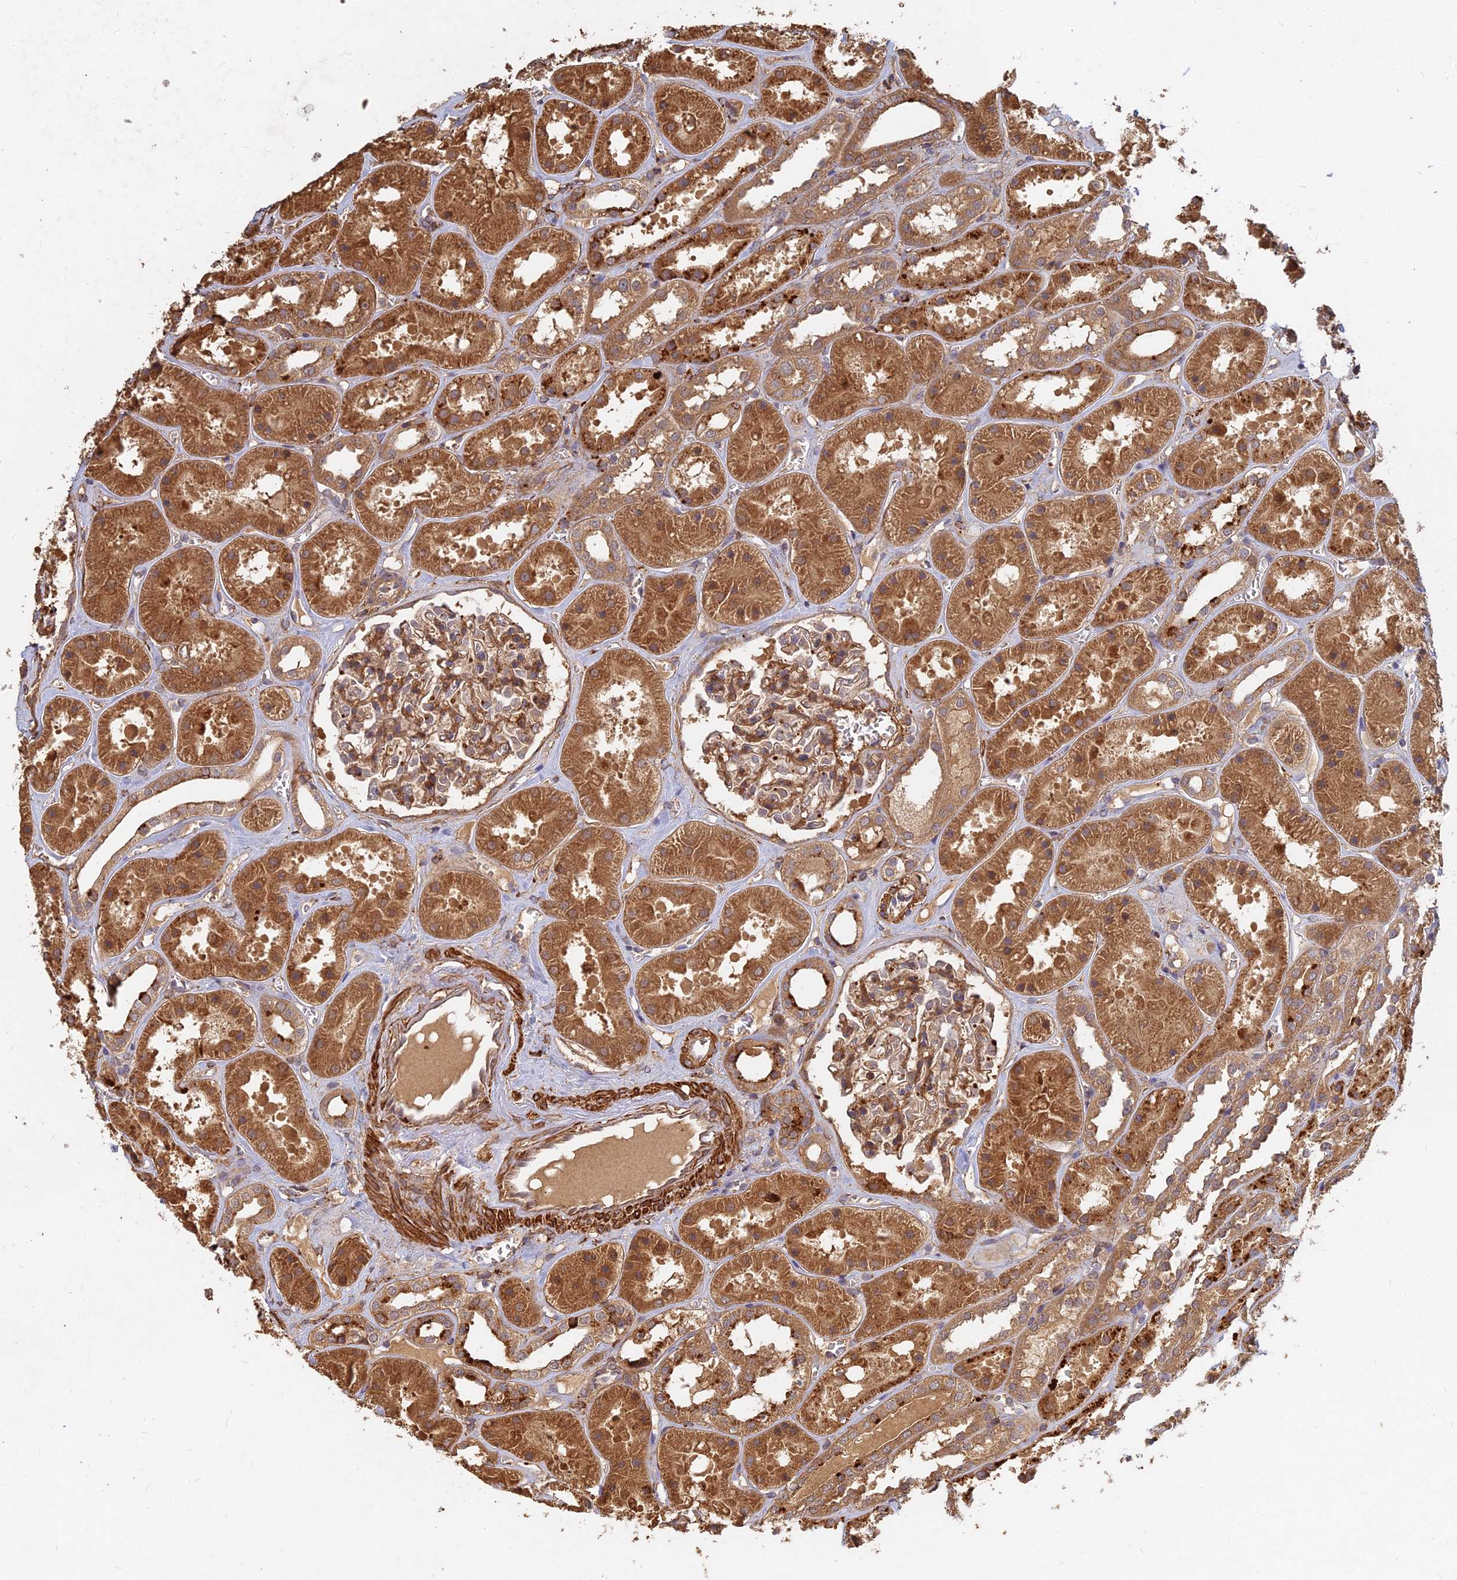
{"staining": {"intensity": "moderate", "quantity": "25%-75%", "location": "cytoplasmic/membranous"}, "tissue": "kidney", "cell_type": "Cells in glomeruli", "image_type": "normal", "snomed": [{"axis": "morphology", "description": "Normal tissue, NOS"}, {"axis": "topography", "description": "Kidney"}], "caption": "Immunohistochemistry (DAB) staining of benign kidney shows moderate cytoplasmic/membranous protein positivity in approximately 25%-75% of cells in glomeruli.", "gene": "UBE2W", "patient": {"sex": "female", "age": 41}}